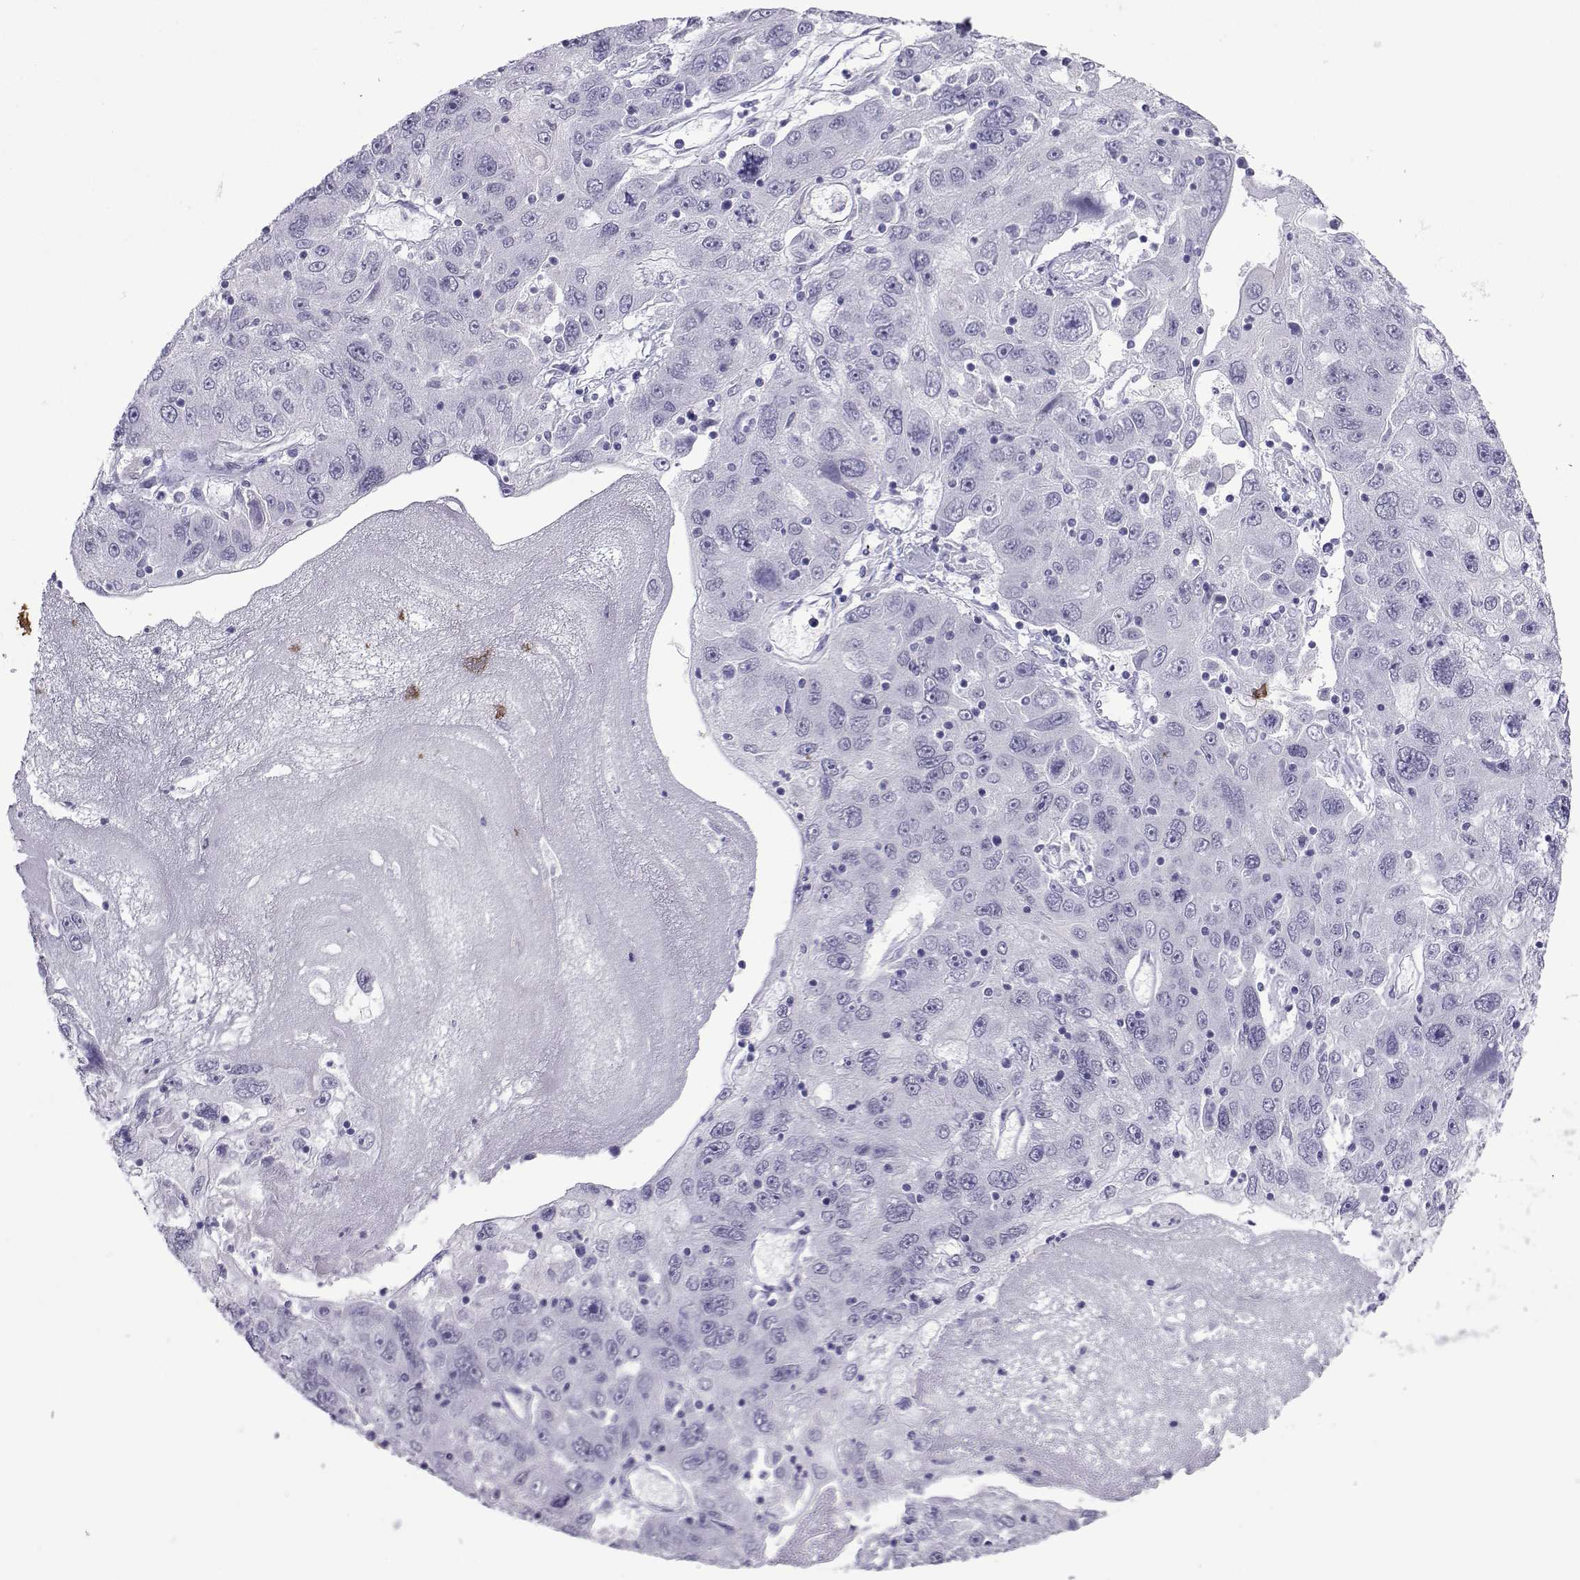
{"staining": {"intensity": "negative", "quantity": "none", "location": "none"}, "tissue": "stomach cancer", "cell_type": "Tumor cells", "image_type": "cancer", "snomed": [{"axis": "morphology", "description": "Adenocarcinoma, NOS"}, {"axis": "topography", "description": "Stomach"}], "caption": "Stomach adenocarcinoma stained for a protein using immunohistochemistry (IHC) reveals no expression tumor cells.", "gene": "LORICRIN", "patient": {"sex": "male", "age": 56}}